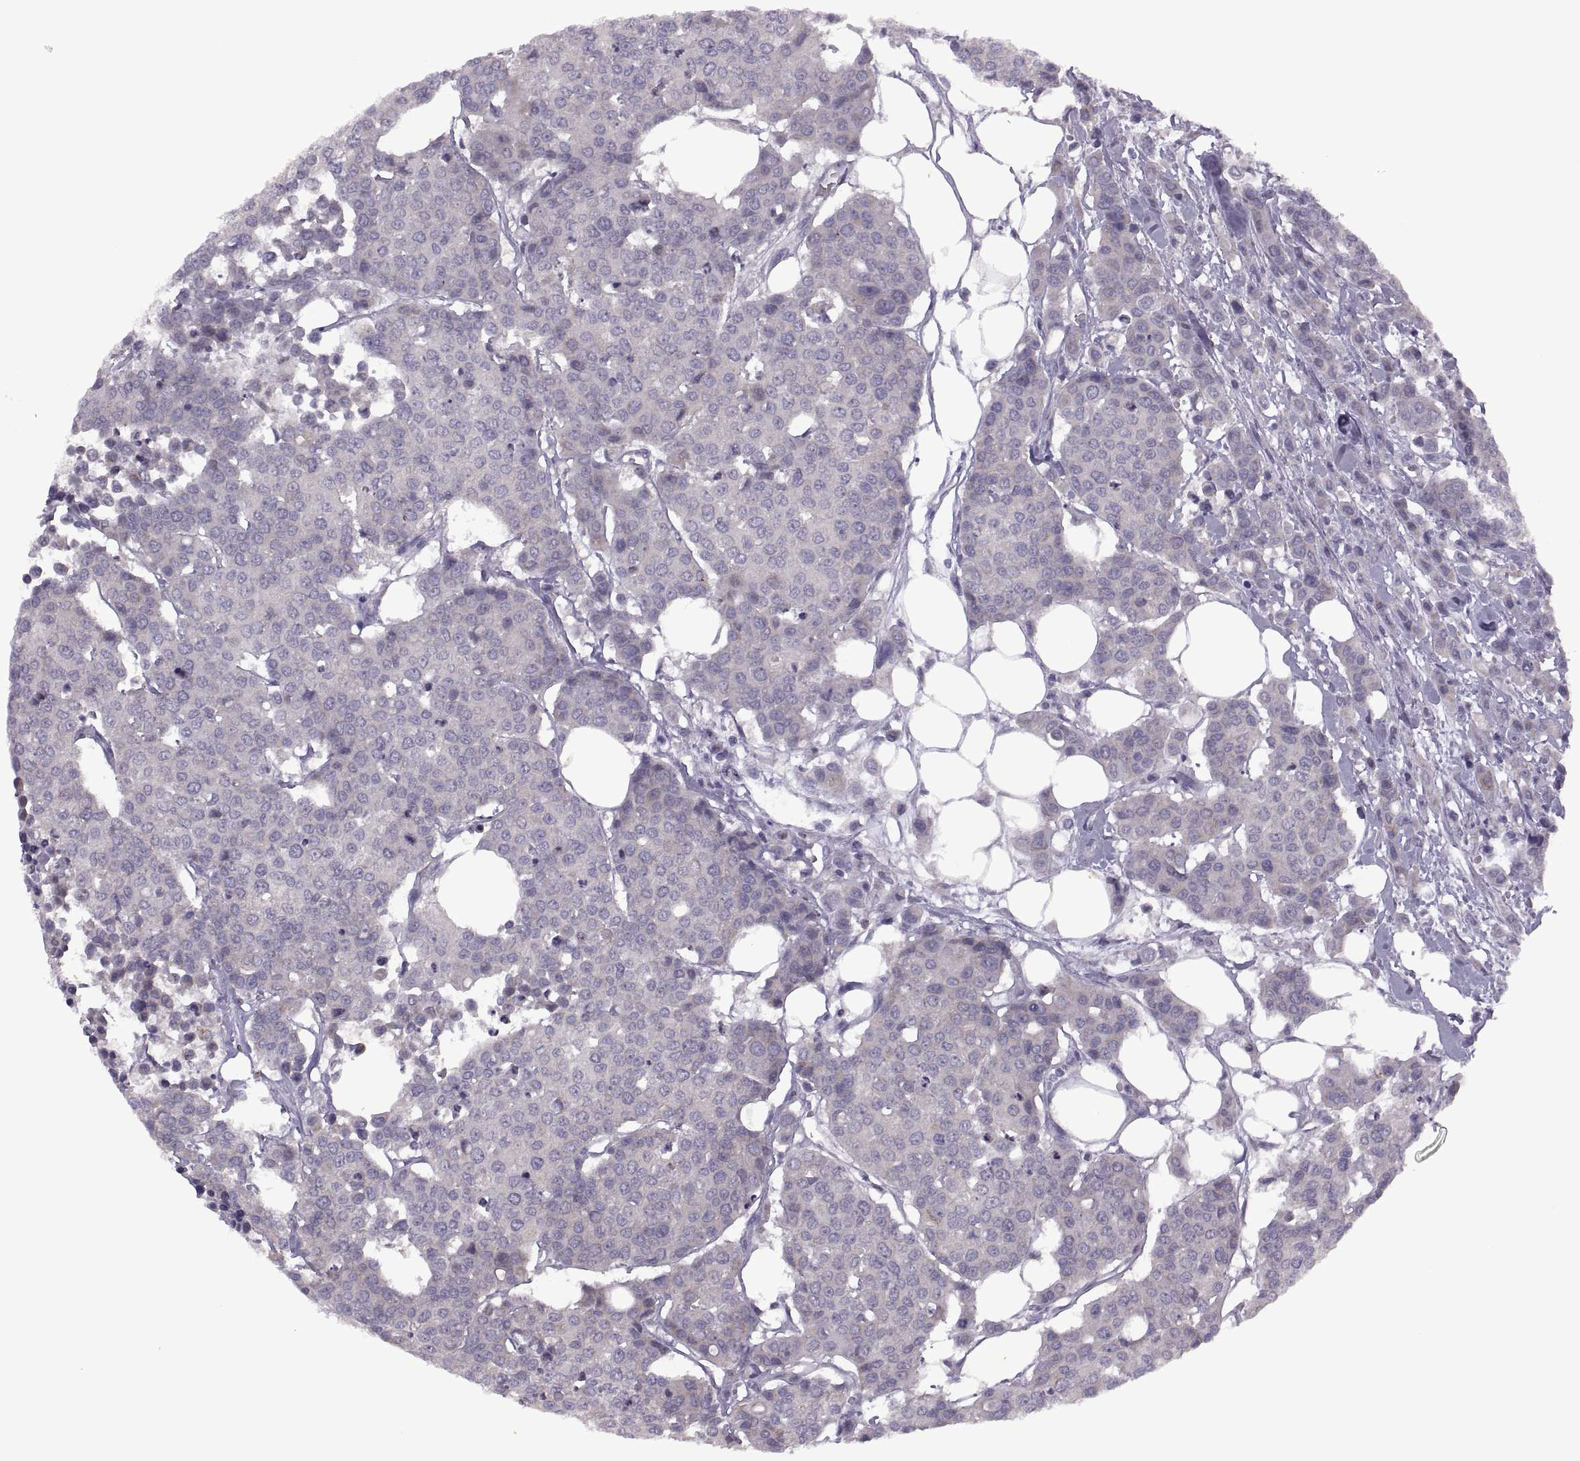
{"staining": {"intensity": "negative", "quantity": "none", "location": "none"}, "tissue": "carcinoid", "cell_type": "Tumor cells", "image_type": "cancer", "snomed": [{"axis": "morphology", "description": "Carcinoid, malignant, NOS"}, {"axis": "topography", "description": "Colon"}], "caption": "Tumor cells are negative for protein expression in human malignant carcinoid.", "gene": "RIPK4", "patient": {"sex": "male", "age": 81}}